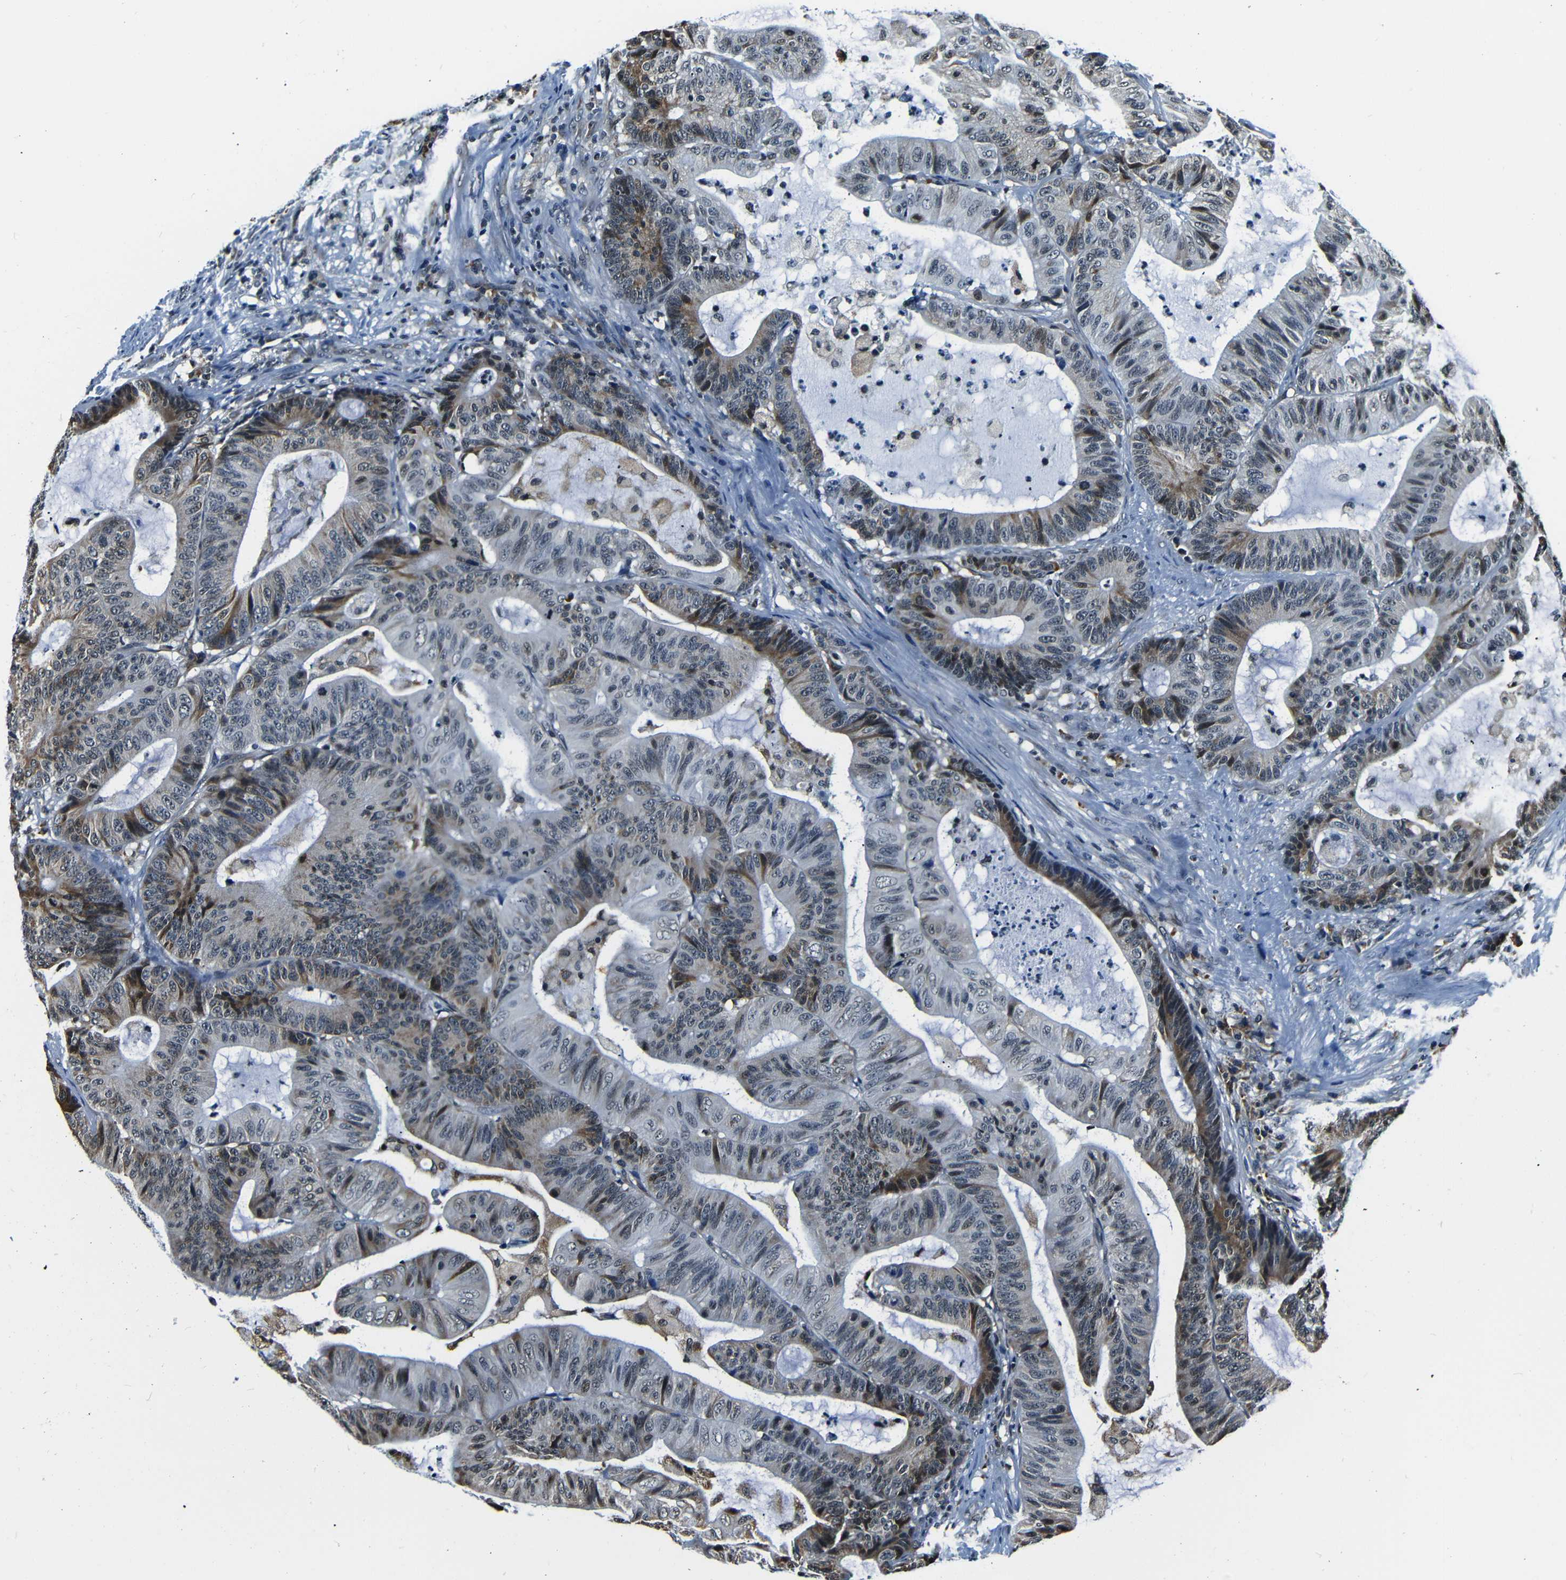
{"staining": {"intensity": "weak", "quantity": "<25%", "location": "cytoplasmic/membranous,nuclear"}, "tissue": "colorectal cancer", "cell_type": "Tumor cells", "image_type": "cancer", "snomed": [{"axis": "morphology", "description": "Adenocarcinoma, NOS"}, {"axis": "topography", "description": "Colon"}], "caption": "Photomicrograph shows no significant protein positivity in tumor cells of adenocarcinoma (colorectal).", "gene": "NCBP3", "patient": {"sex": "female", "age": 84}}